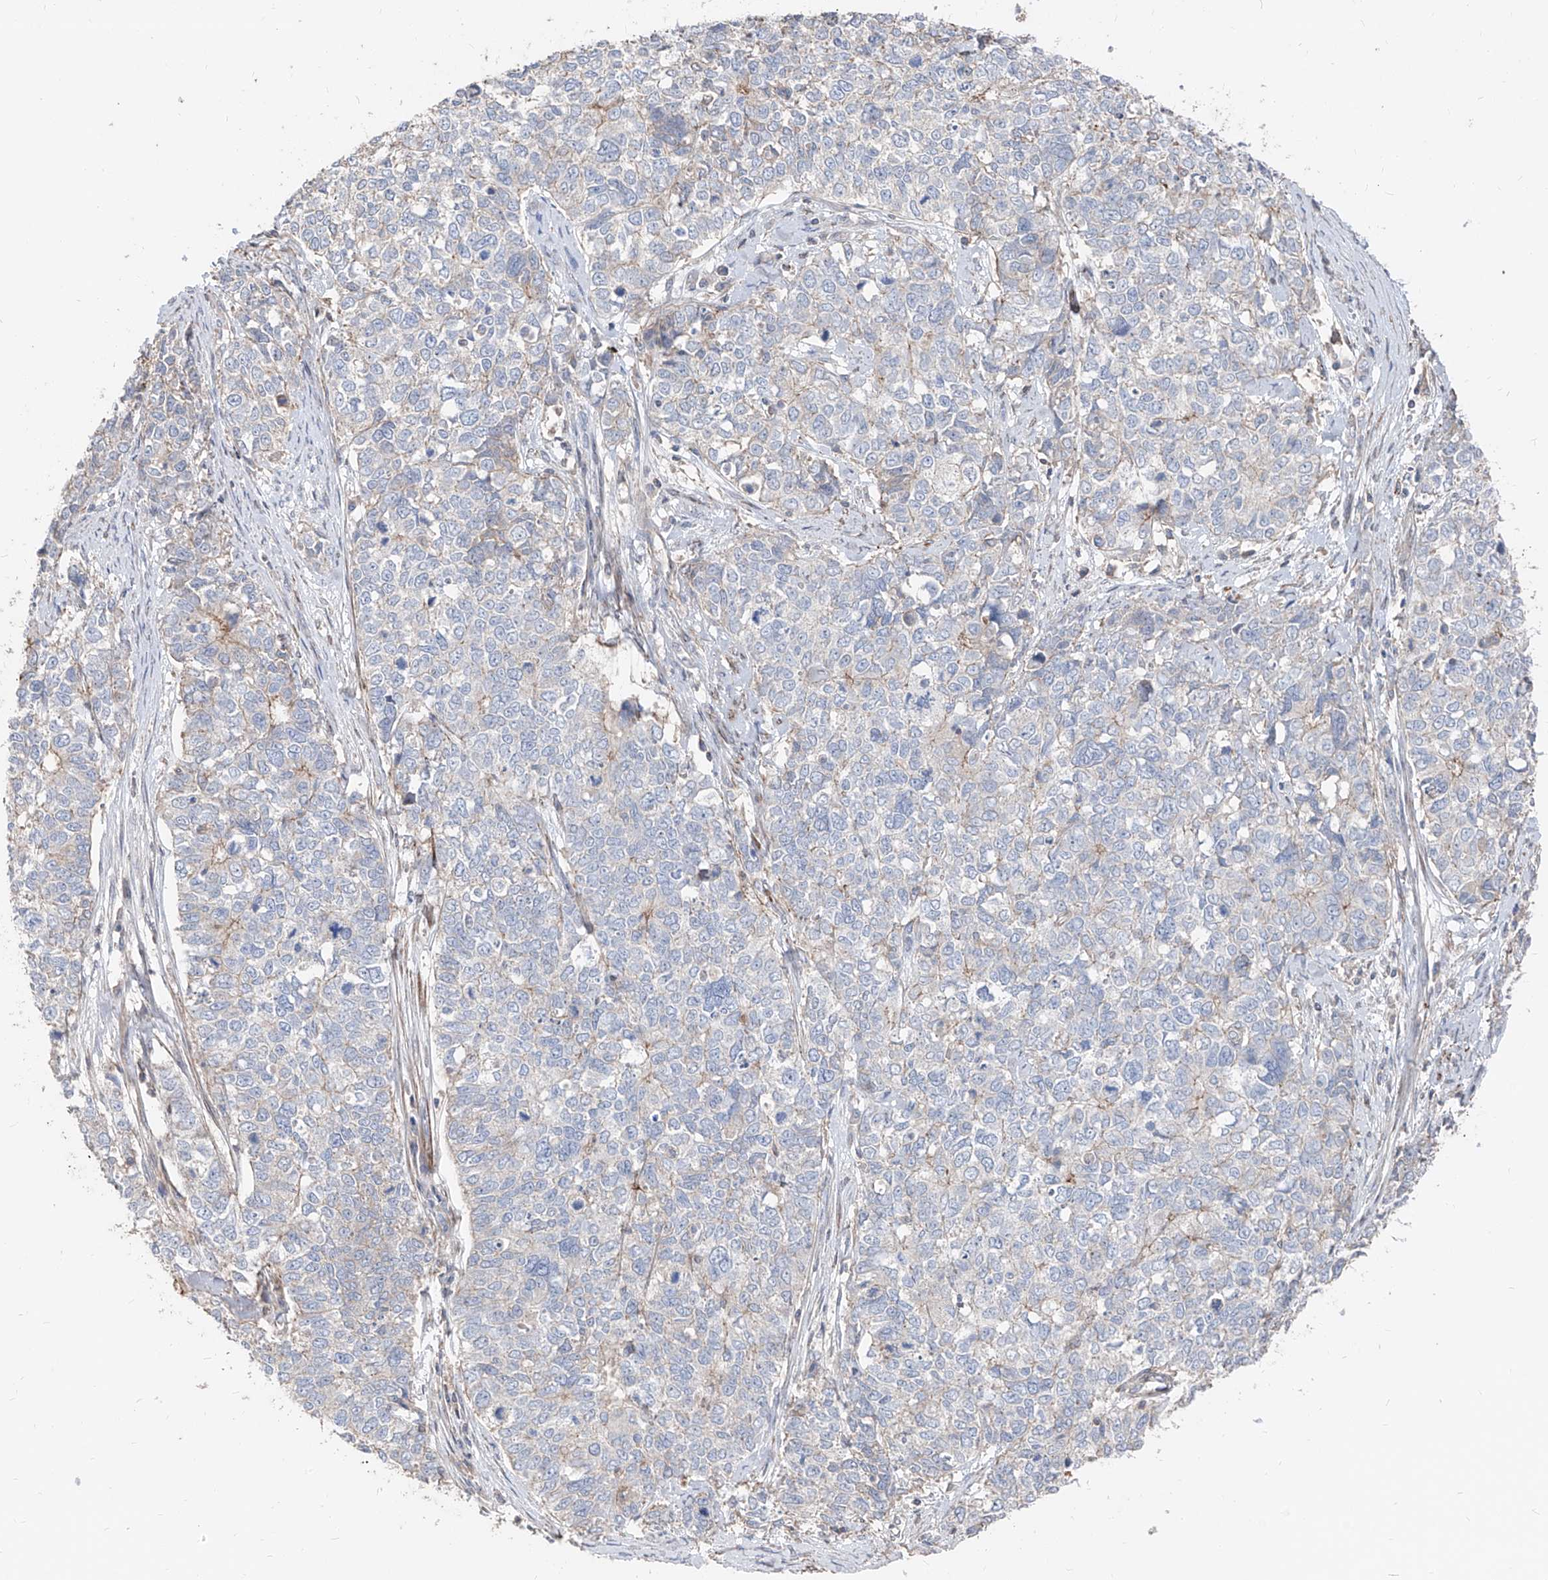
{"staining": {"intensity": "negative", "quantity": "none", "location": "none"}, "tissue": "cervical cancer", "cell_type": "Tumor cells", "image_type": "cancer", "snomed": [{"axis": "morphology", "description": "Squamous cell carcinoma, NOS"}, {"axis": "topography", "description": "Cervix"}], "caption": "The IHC image has no significant staining in tumor cells of cervical cancer (squamous cell carcinoma) tissue.", "gene": "UFD1", "patient": {"sex": "female", "age": 63}}